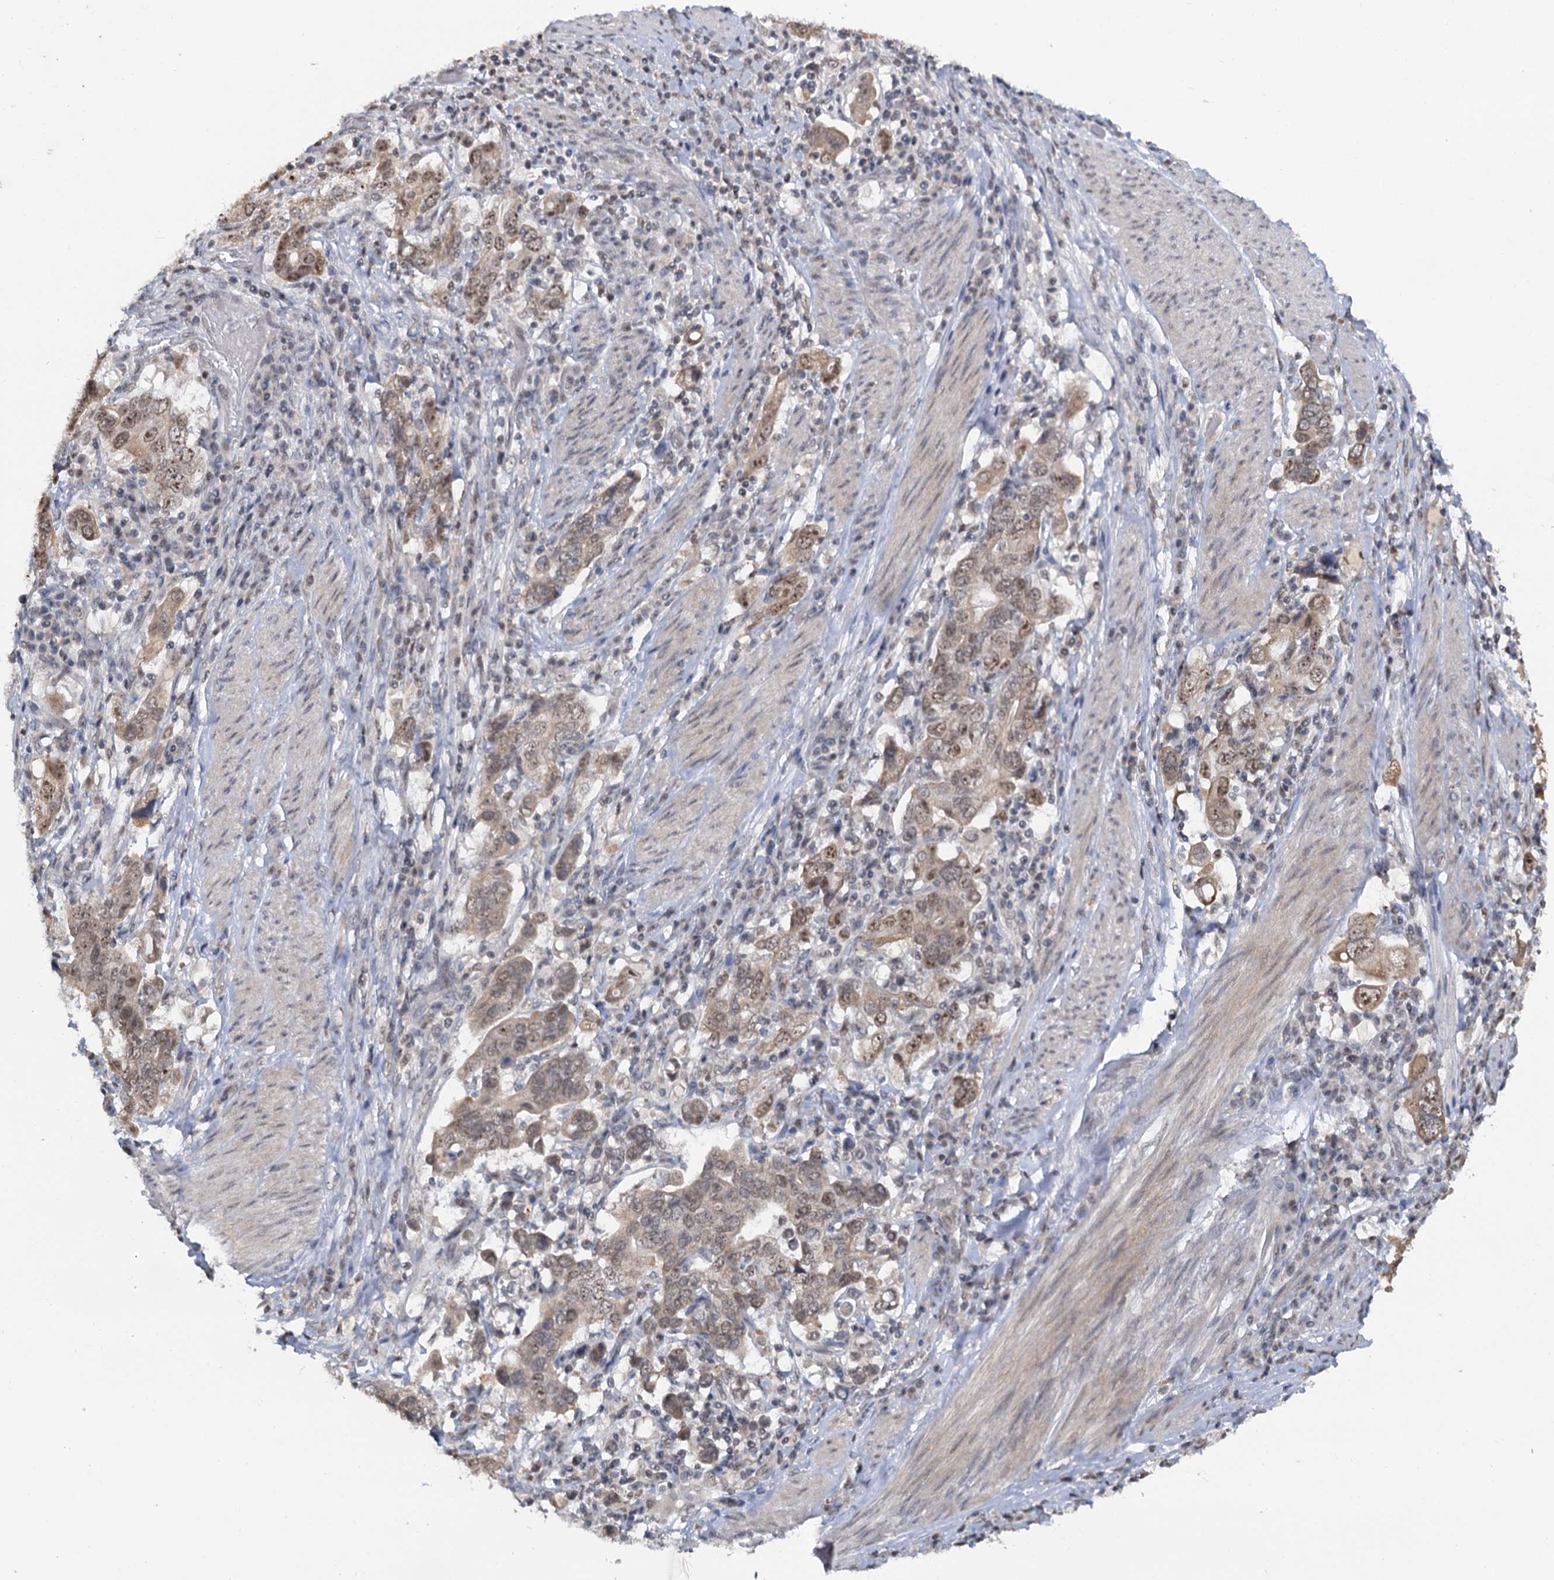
{"staining": {"intensity": "moderate", "quantity": ">75%", "location": "cytoplasmic/membranous,nuclear"}, "tissue": "stomach cancer", "cell_type": "Tumor cells", "image_type": "cancer", "snomed": [{"axis": "morphology", "description": "Adenocarcinoma, NOS"}, {"axis": "topography", "description": "Stomach, upper"}], "caption": "IHC of stomach adenocarcinoma displays medium levels of moderate cytoplasmic/membranous and nuclear expression in about >75% of tumor cells.", "gene": "NAT10", "patient": {"sex": "male", "age": 62}}